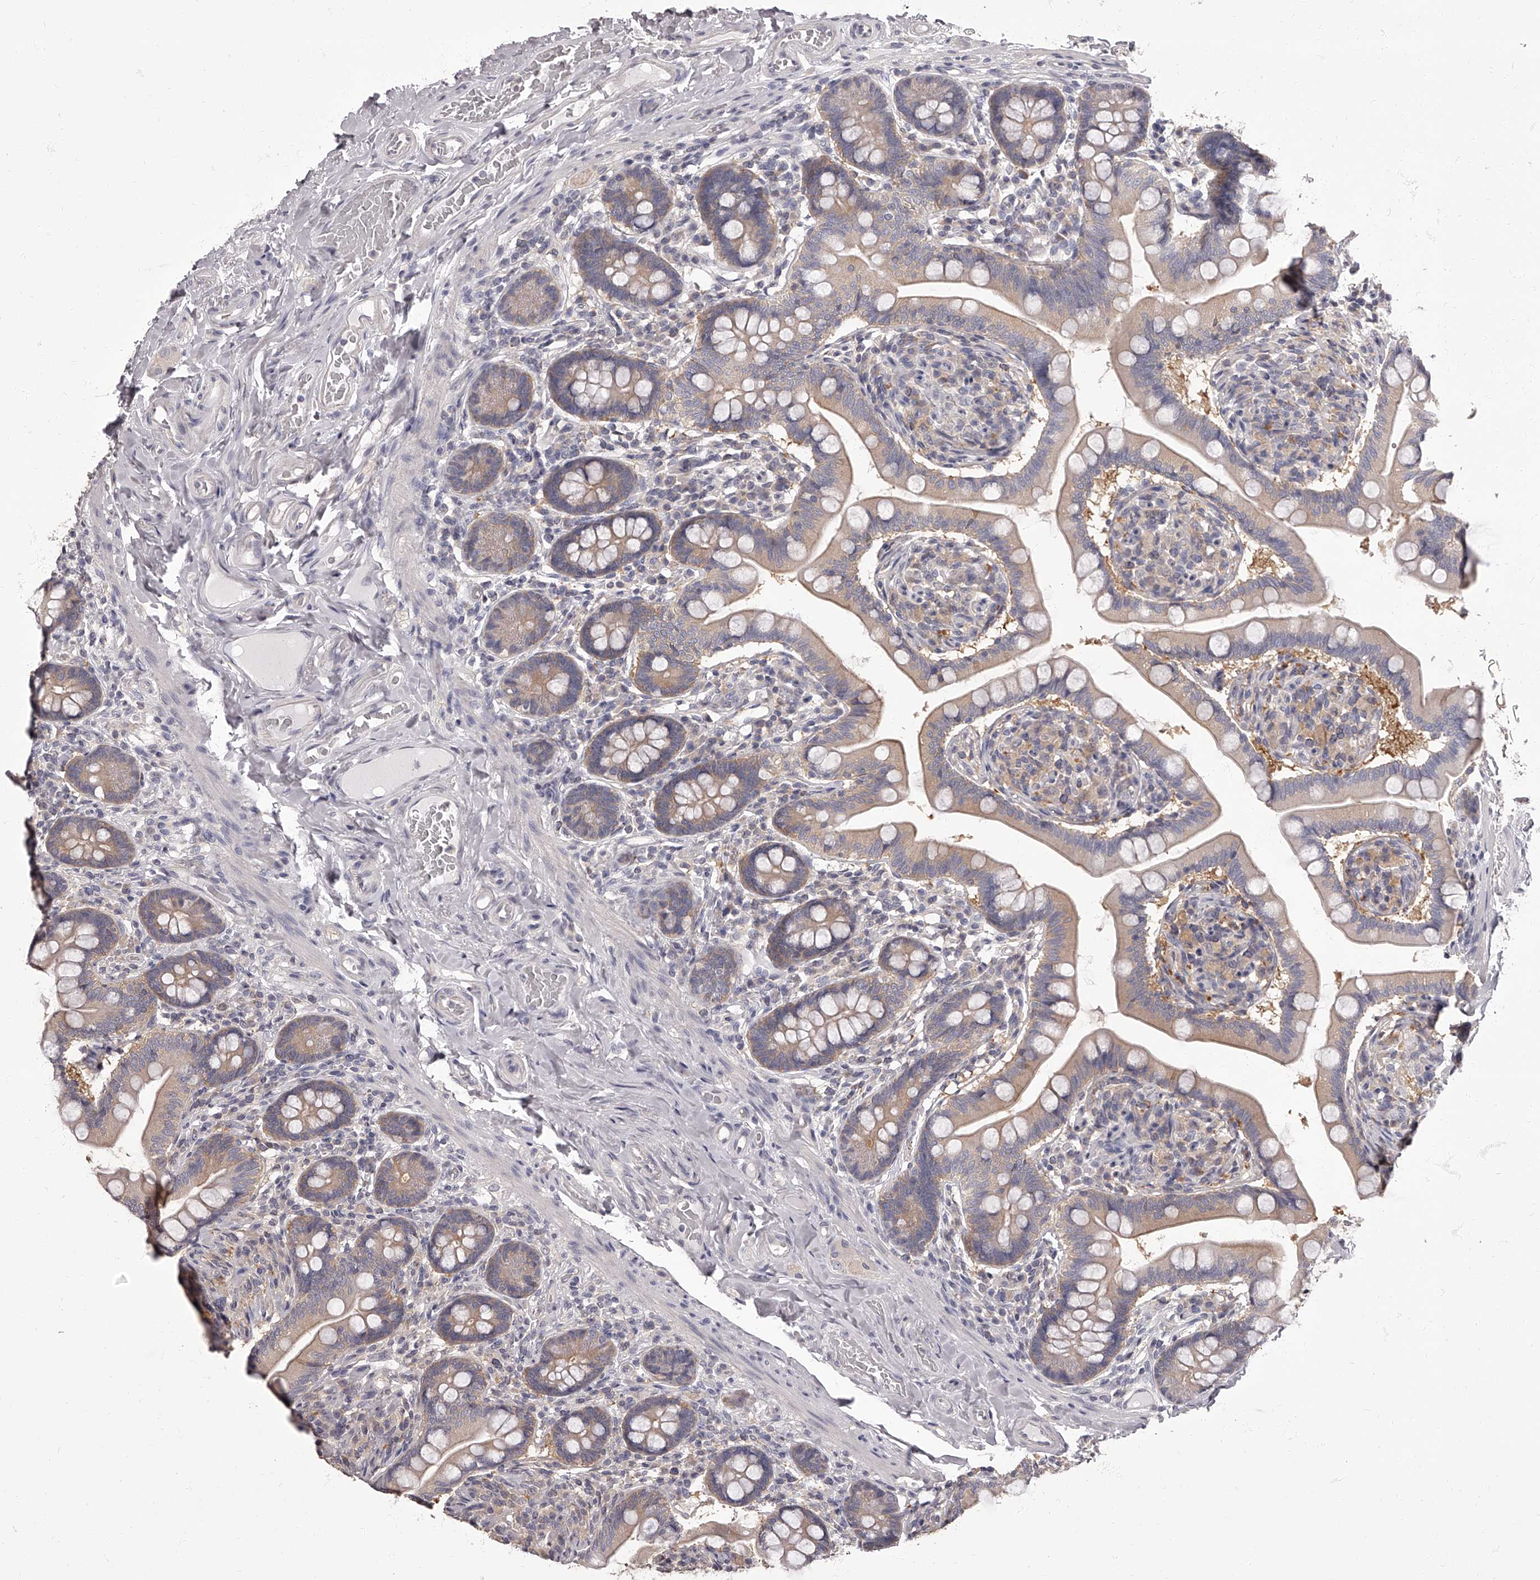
{"staining": {"intensity": "weak", "quantity": "25%-75%", "location": "cytoplasmic/membranous"}, "tissue": "small intestine", "cell_type": "Glandular cells", "image_type": "normal", "snomed": [{"axis": "morphology", "description": "Normal tissue, NOS"}, {"axis": "topography", "description": "Small intestine"}], "caption": "Immunohistochemistry (IHC) of benign human small intestine displays low levels of weak cytoplasmic/membranous positivity in approximately 25%-75% of glandular cells.", "gene": "APEH", "patient": {"sex": "female", "age": 64}}